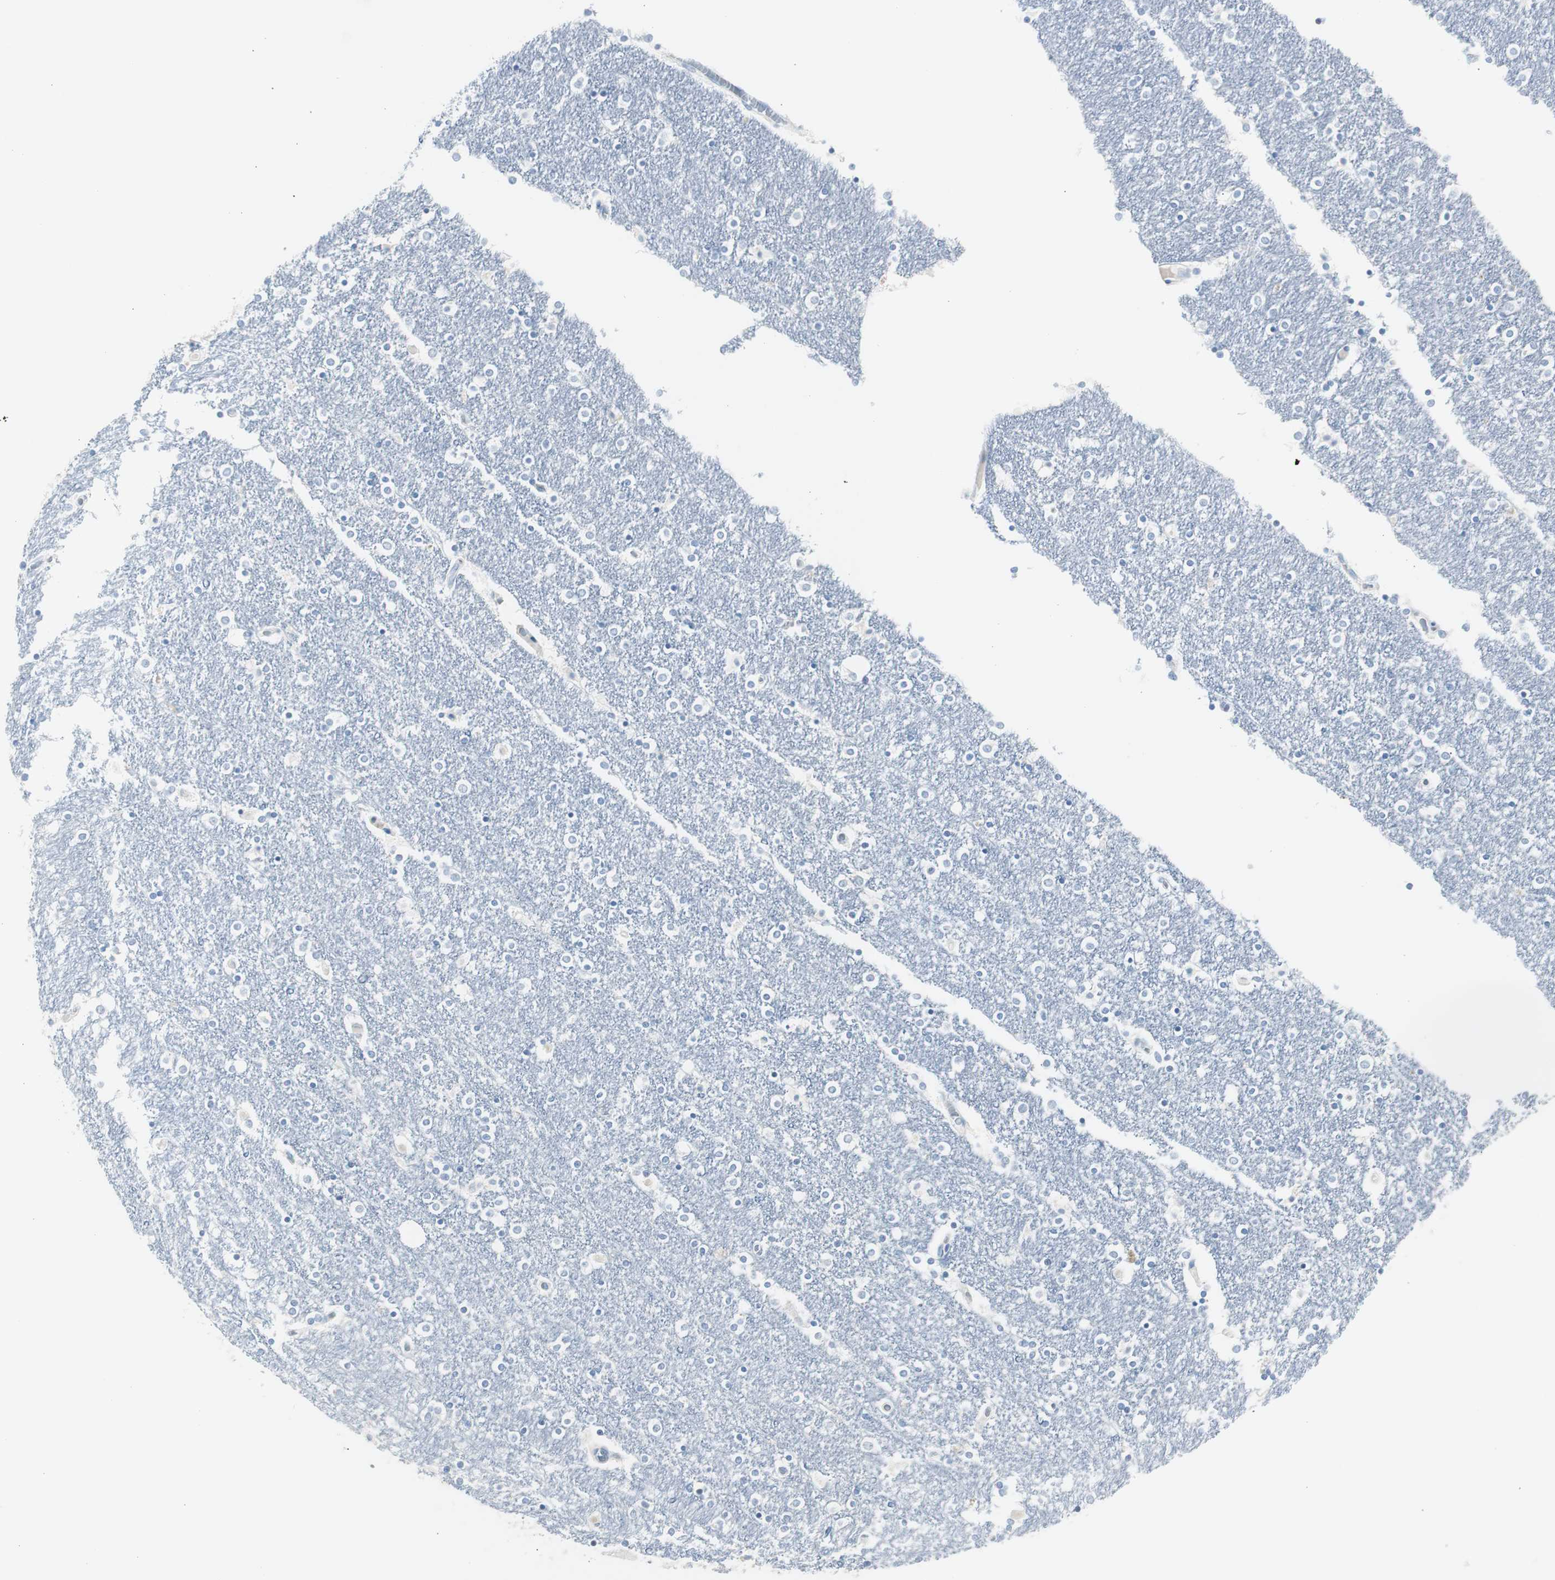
{"staining": {"intensity": "negative", "quantity": "none", "location": "none"}, "tissue": "caudate", "cell_type": "Glial cells", "image_type": "normal", "snomed": [{"axis": "morphology", "description": "Normal tissue, NOS"}, {"axis": "topography", "description": "Lateral ventricle wall"}], "caption": "Immunohistochemistry (IHC) of benign caudate shows no expression in glial cells. (Stains: DAB IHC with hematoxylin counter stain, Microscopy: brightfield microscopy at high magnification).", "gene": "S100A7A", "patient": {"sex": "female", "age": 54}}